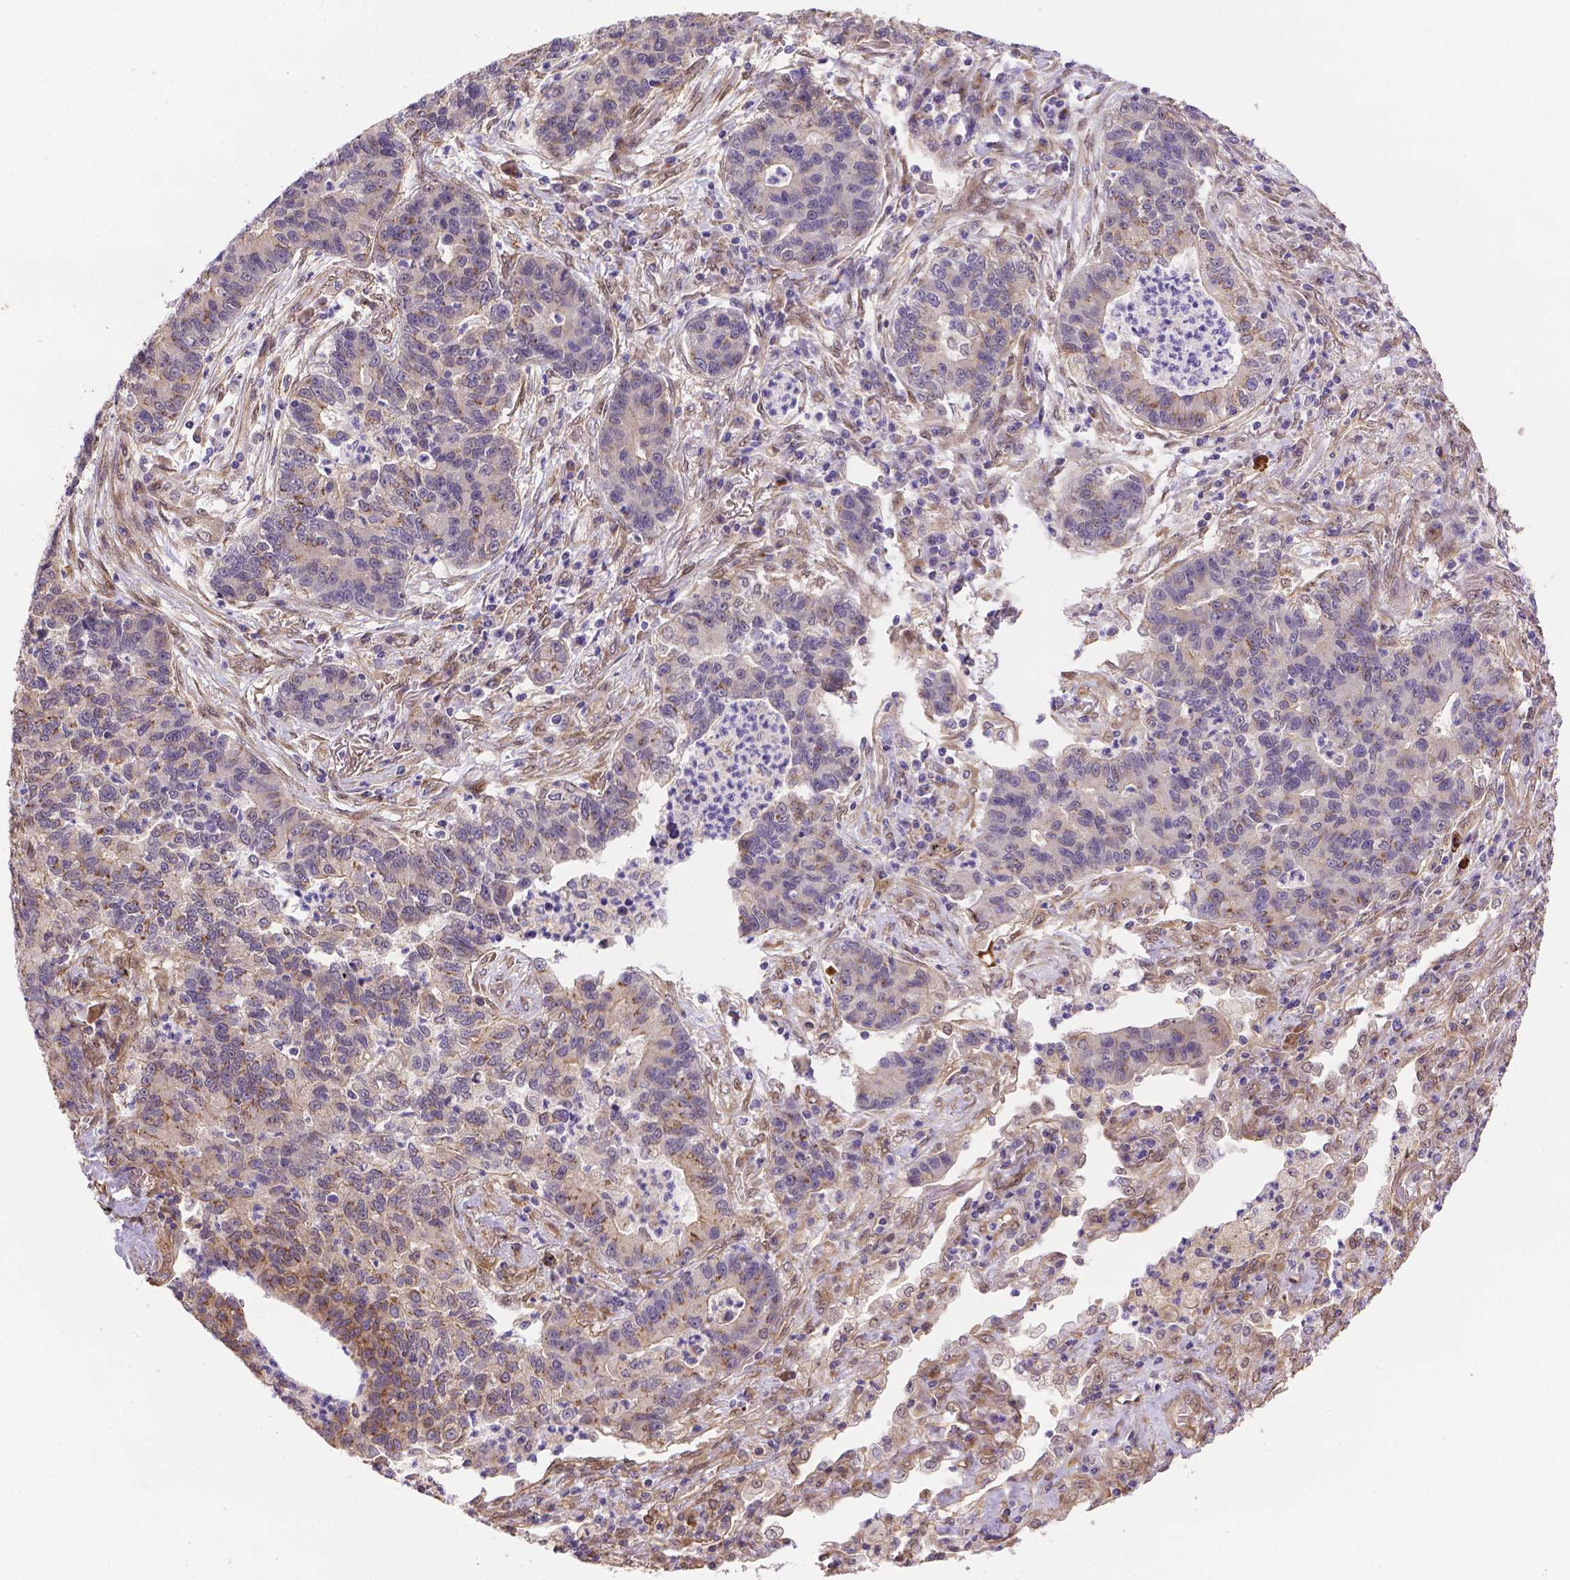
{"staining": {"intensity": "negative", "quantity": "none", "location": "none"}, "tissue": "lung cancer", "cell_type": "Tumor cells", "image_type": "cancer", "snomed": [{"axis": "morphology", "description": "Adenocarcinoma, NOS"}, {"axis": "topography", "description": "Lung"}], "caption": "The micrograph demonstrates no staining of tumor cells in lung adenocarcinoma.", "gene": "YAP1", "patient": {"sex": "female", "age": 57}}